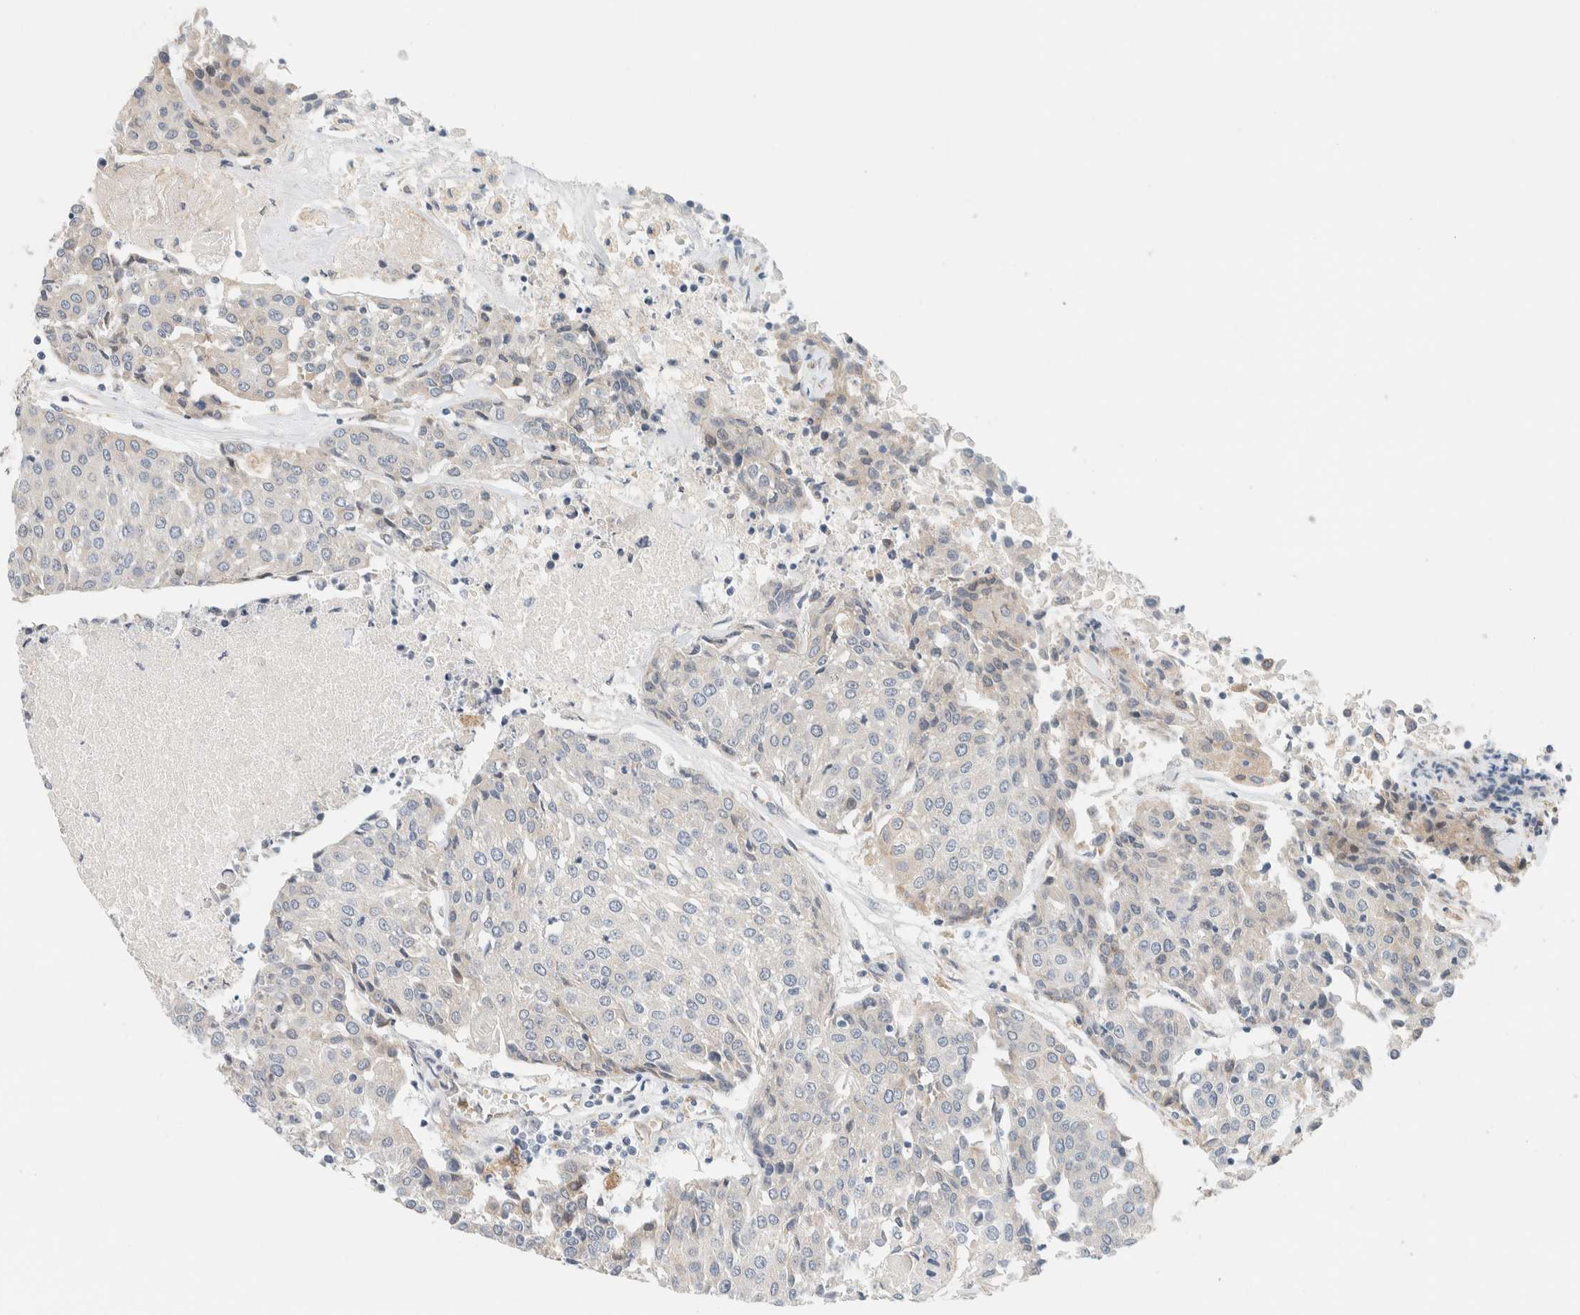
{"staining": {"intensity": "weak", "quantity": "<25%", "location": "cytoplasmic/membranous"}, "tissue": "urothelial cancer", "cell_type": "Tumor cells", "image_type": "cancer", "snomed": [{"axis": "morphology", "description": "Urothelial carcinoma, High grade"}, {"axis": "topography", "description": "Urinary bladder"}], "caption": "The image reveals no staining of tumor cells in high-grade urothelial carcinoma.", "gene": "SUMF2", "patient": {"sex": "female", "age": 85}}